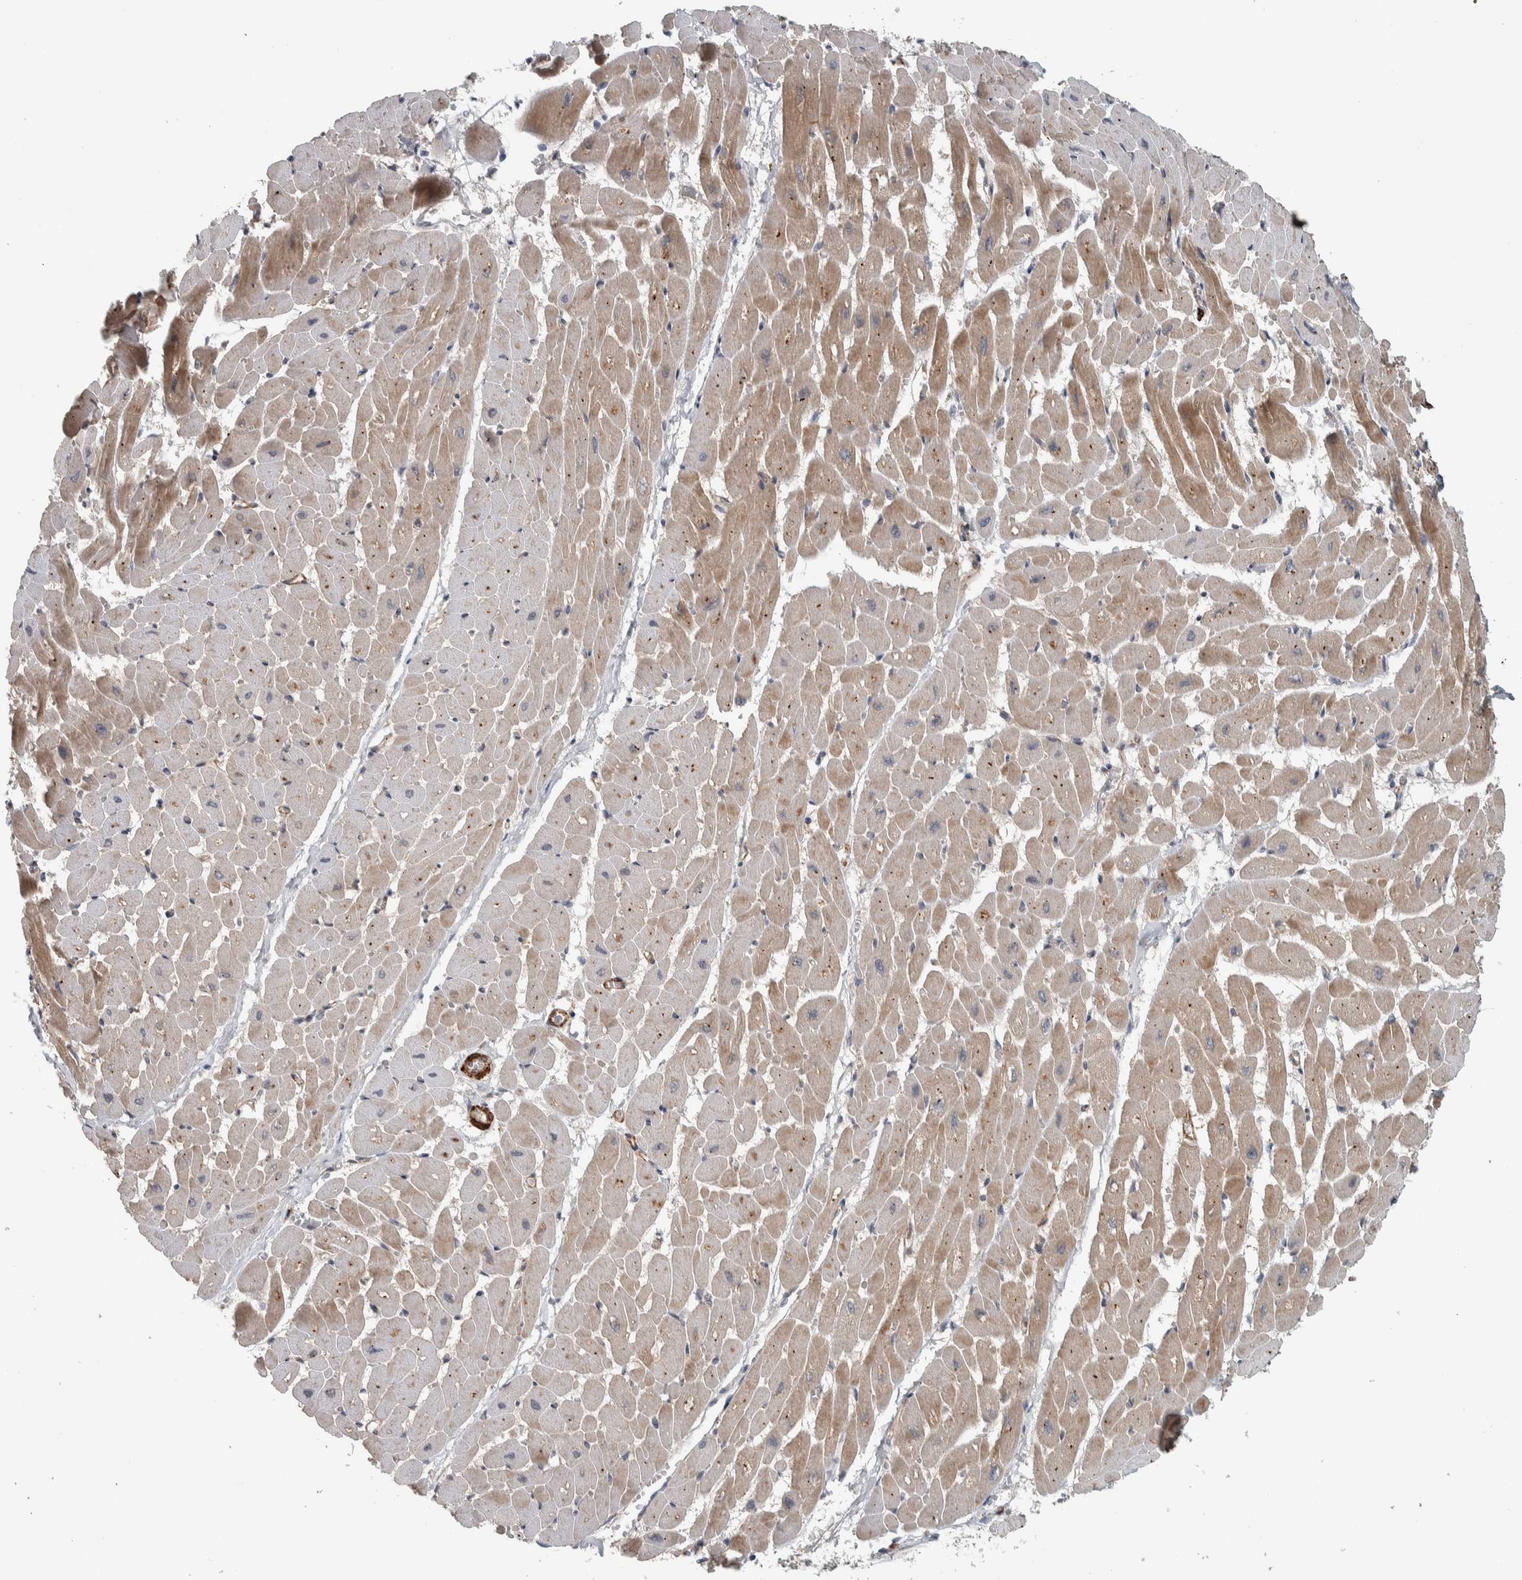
{"staining": {"intensity": "moderate", "quantity": ">75%", "location": "cytoplasmic/membranous"}, "tissue": "heart muscle", "cell_type": "Cardiomyocytes", "image_type": "normal", "snomed": [{"axis": "morphology", "description": "Normal tissue, NOS"}, {"axis": "topography", "description": "Heart"}], "caption": "IHC micrograph of benign human heart muscle stained for a protein (brown), which shows medium levels of moderate cytoplasmic/membranous positivity in about >75% of cardiomyocytes.", "gene": "LBHD1", "patient": {"sex": "male", "age": 45}}